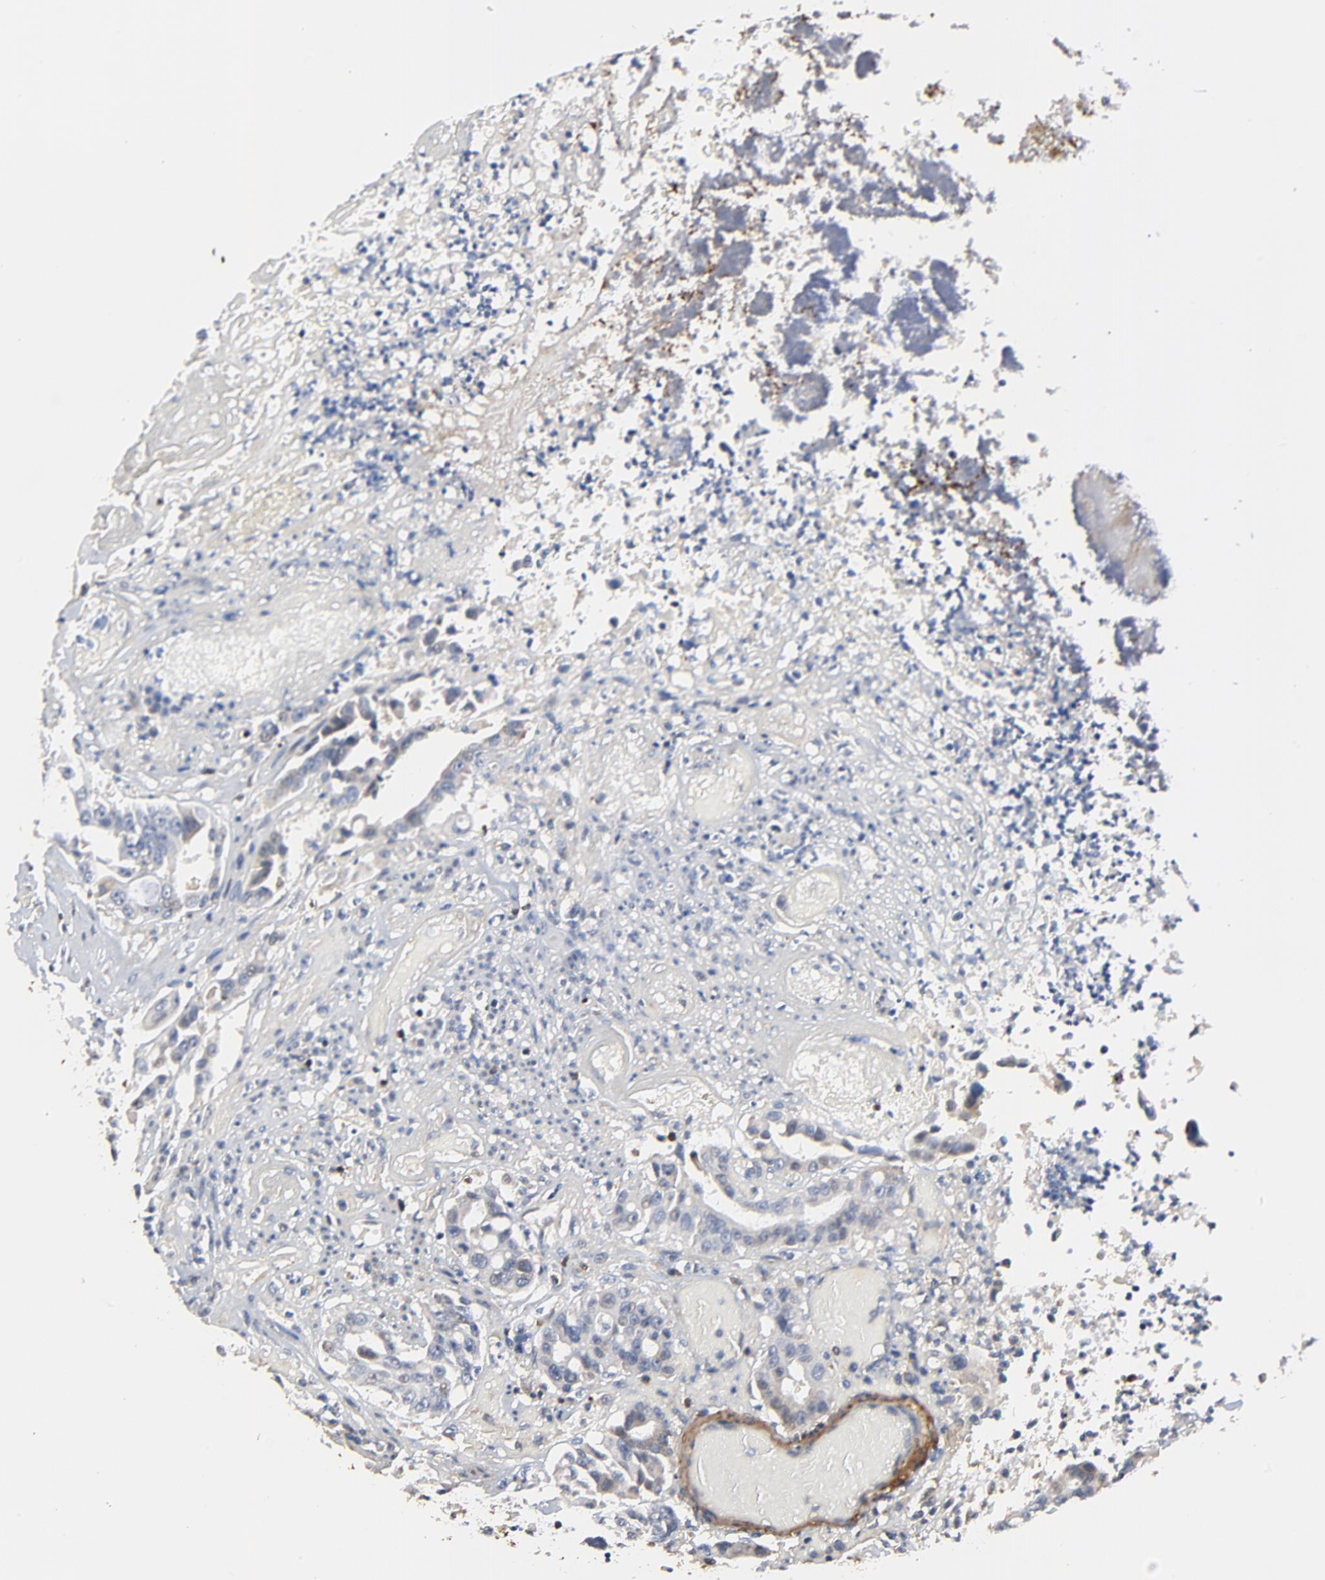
{"staining": {"intensity": "weak", "quantity": "<25%", "location": "cytoplasmic/membranous"}, "tissue": "colorectal cancer", "cell_type": "Tumor cells", "image_type": "cancer", "snomed": [{"axis": "morphology", "description": "Adenocarcinoma, NOS"}, {"axis": "topography", "description": "Colon"}], "caption": "Micrograph shows no significant protein positivity in tumor cells of colorectal cancer.", "gene": "SKAP1", "patient": {"sex": "female", "age": 70}}